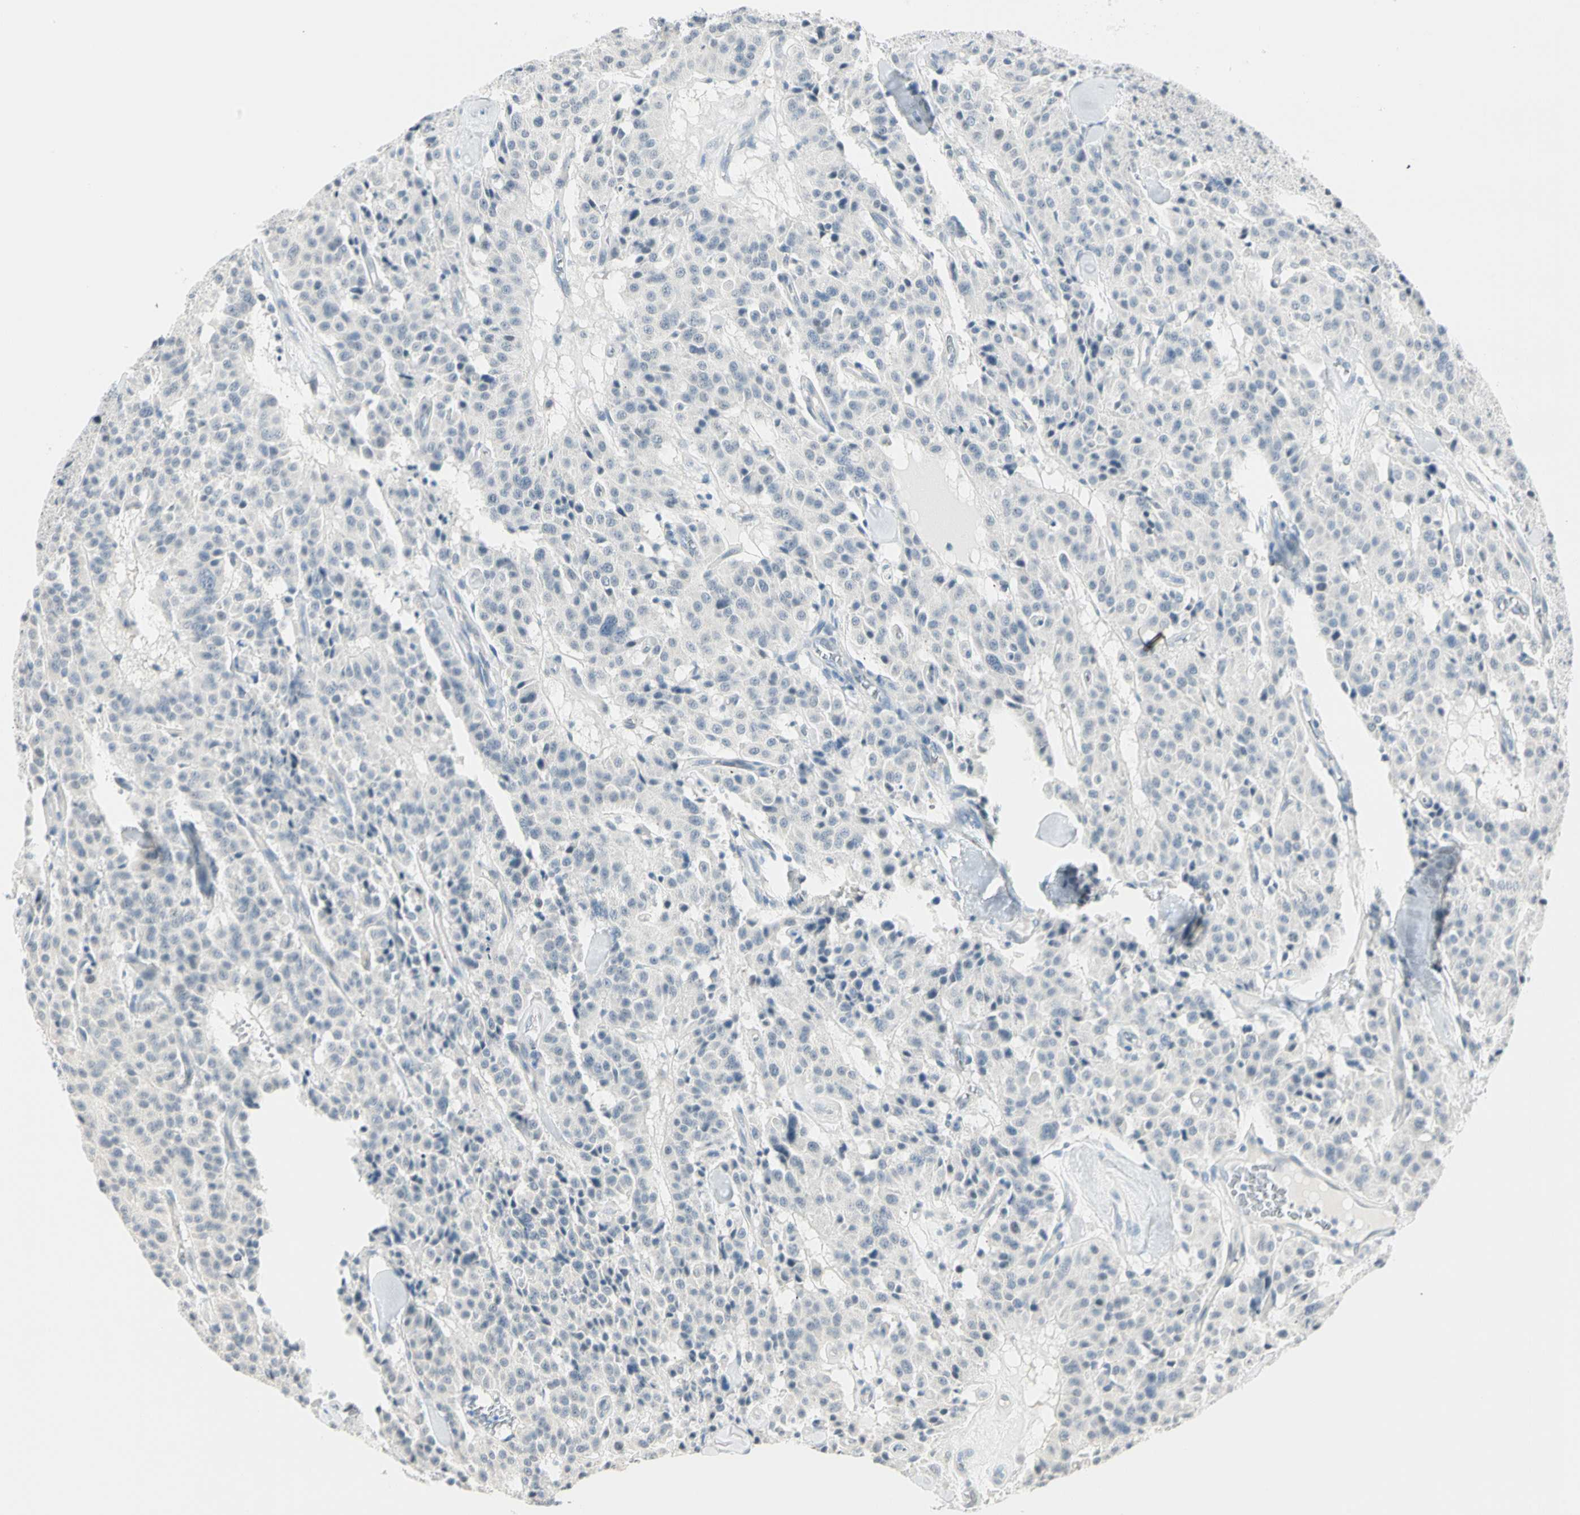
{"staining": {"intensity": "negative", "quantity": "none", "location": "none"}, "tissue": "carcinoid", "cell_type": "Tumor cells", "image_type": "cancer", "snomed": [{"axis": "morphology", "description": "Carcinoid, malignant, NOS"}, {"axis": "topography", "description": "Lung"}], "caption": "This is a histopathology image of immunohistochemistry staining of carcinoid, which shows no expression in tumor cells.", "gene": "MLLT10", "patient": {"sex": "male", "age": 30}}